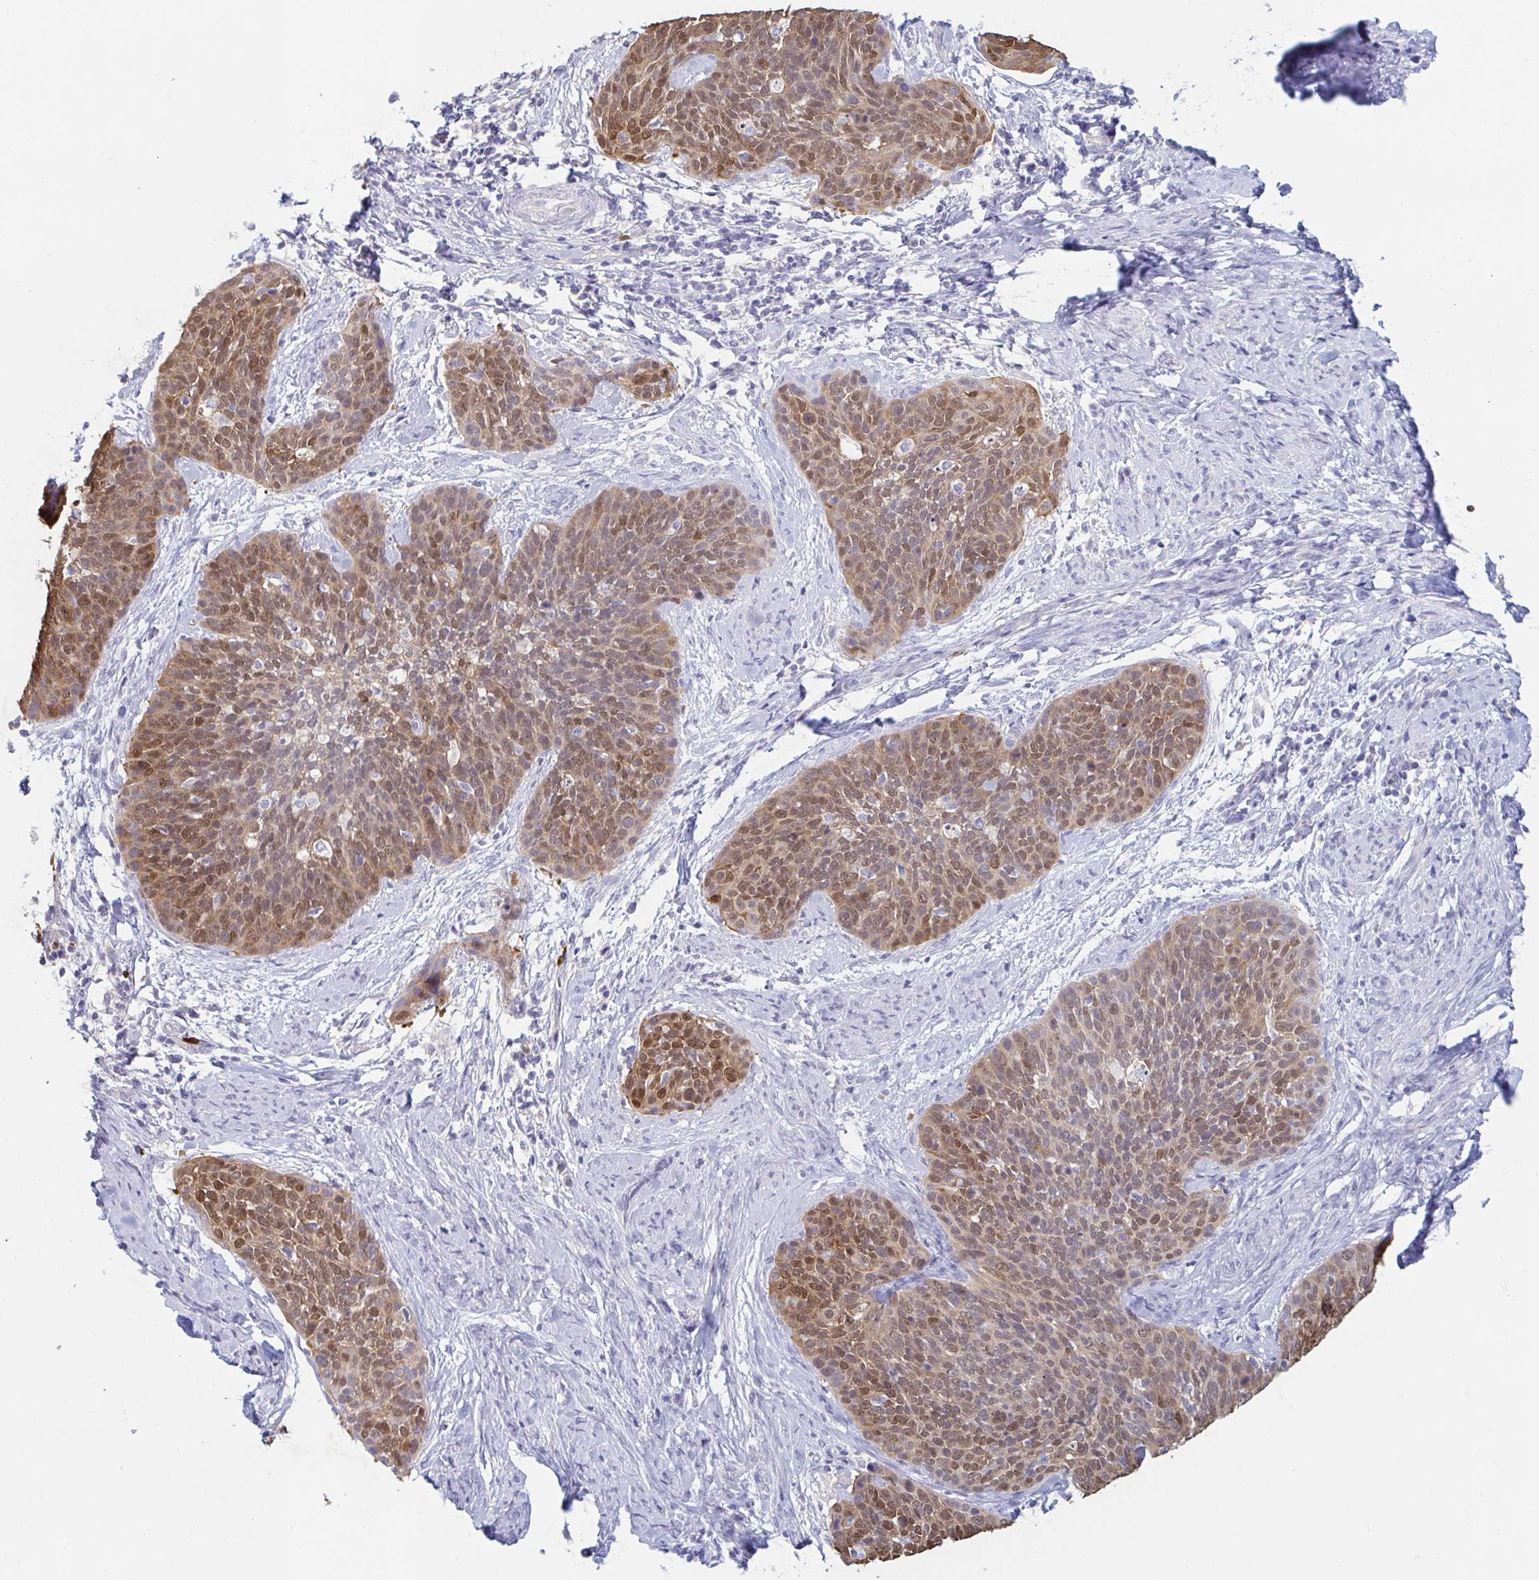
{"staining": {"intensity": "moderate", "quantity": ">75%", "location": "cytoplasmic/membranous,nuclear"}, "tissue": "cervical cancer", "cell_type": "Tumor cells", "image_type": "cancer", "snomed": [{"axis": "morphology", "description": "Squamous cell carcinoma, NOS"}, {"axis": "topography", "description": "Cervix"}], "caption": "A medium amount of moderate cytoplasmic/membranous and nuclear staining is appreciated in approximately >75% of tumor cells in cervical cancer (squamous cell carcinoma) tissue.", "gene": "ADH1A", "patient": {"sex": "female", "age": 69}}